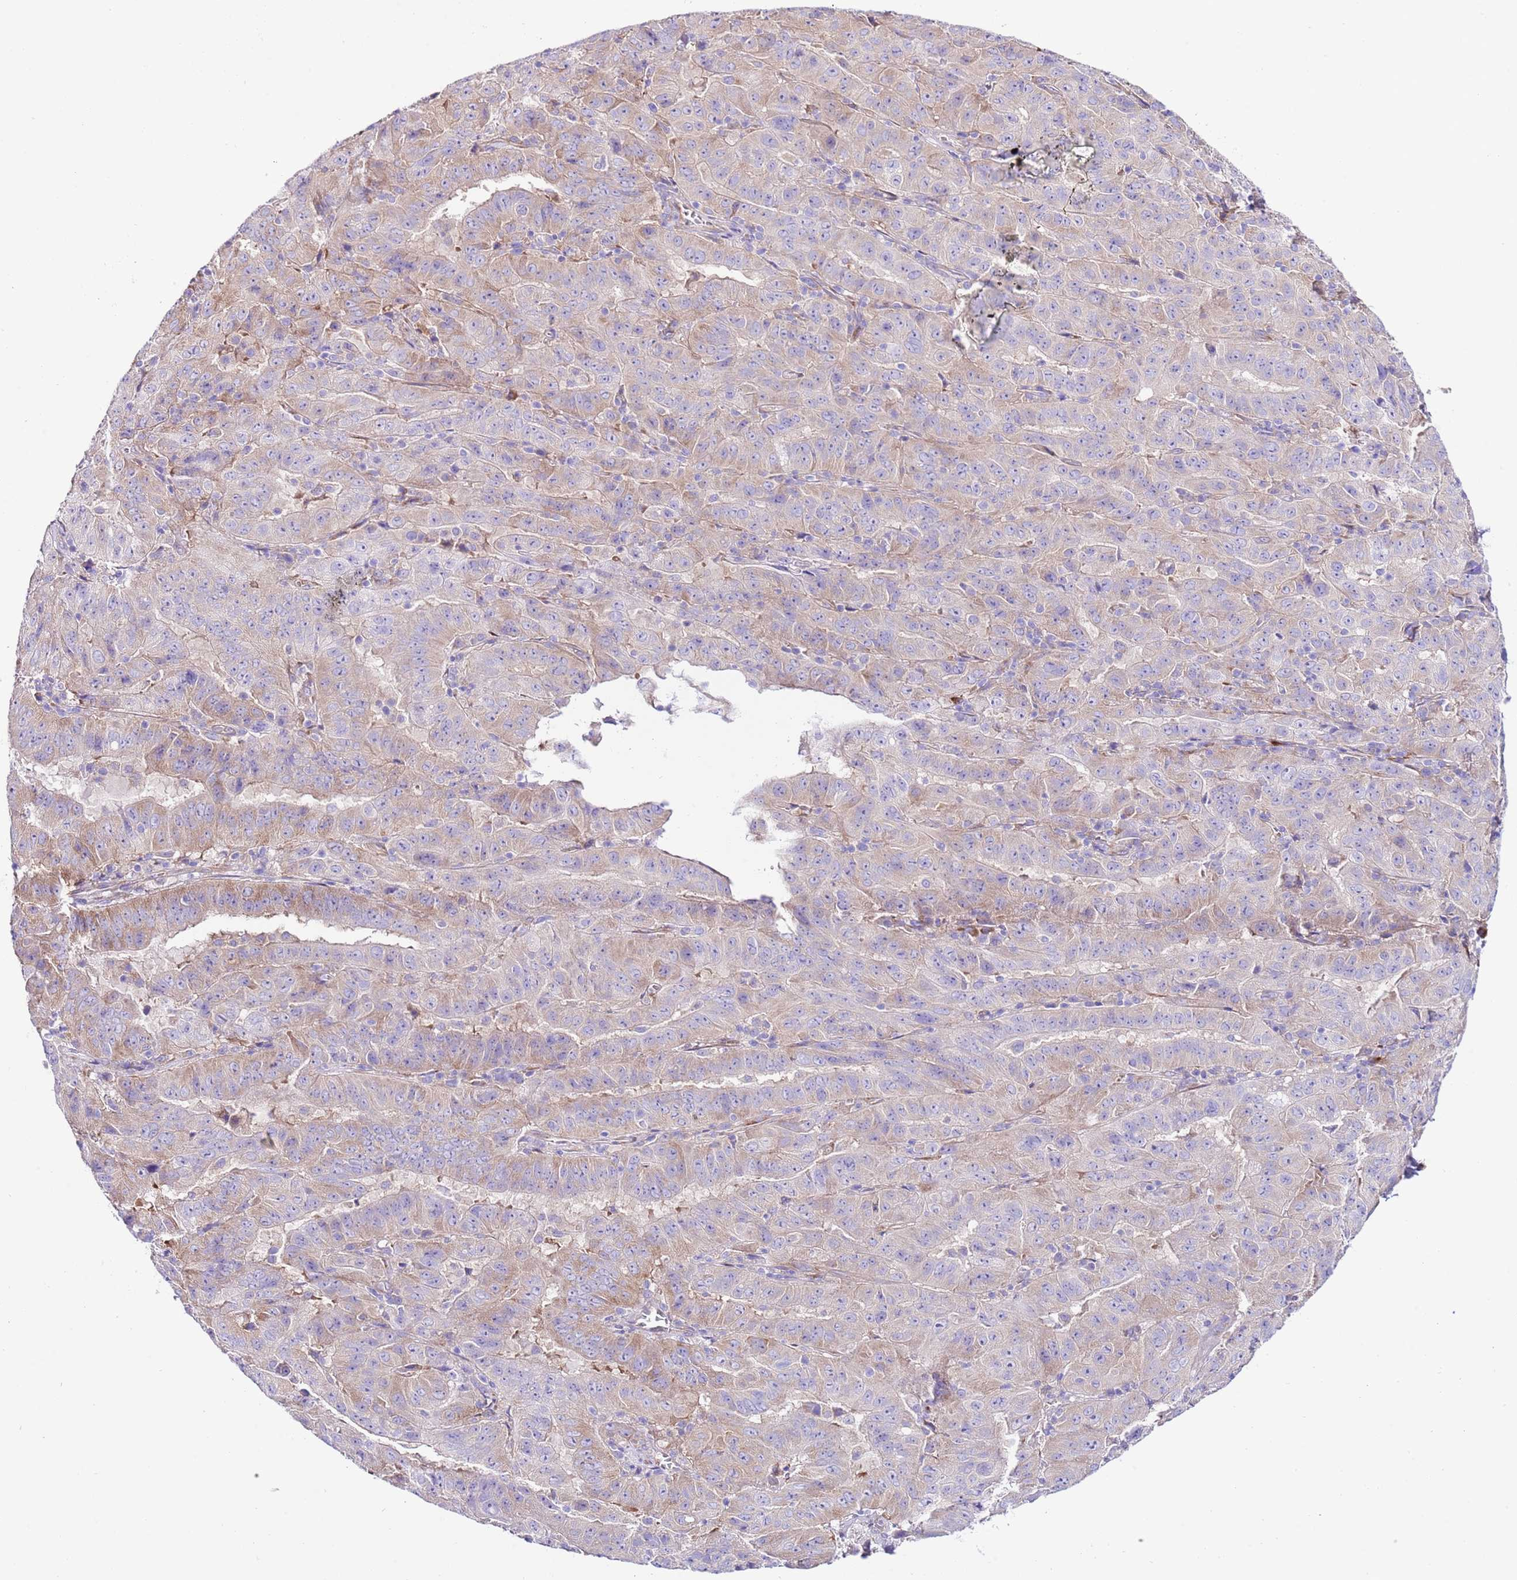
{"staining": {"intensity": "weak", "quantity": ">75%", "location": "cytoplasmic/membranous"}, "tissue": "pancreatic cancer", "cell_type": "Tumor cells", "image_type": "cancer", "snomed": [{"axis": "morphology", "description": "Adenocarcinoma, NOS"}, {"axis": "topography", "description": "Pancreas"}], "caption": "Immunohistochemistry (IHC) micrograph of pancreatic cancer (adenocarcinoma) stained for a protein (brown), which shows low levels of weak cytoplasmic/membranous expression in about >75% of tumor cells.", "gene": "RPS10", "patient": {"sex": "male", "age": 63}}